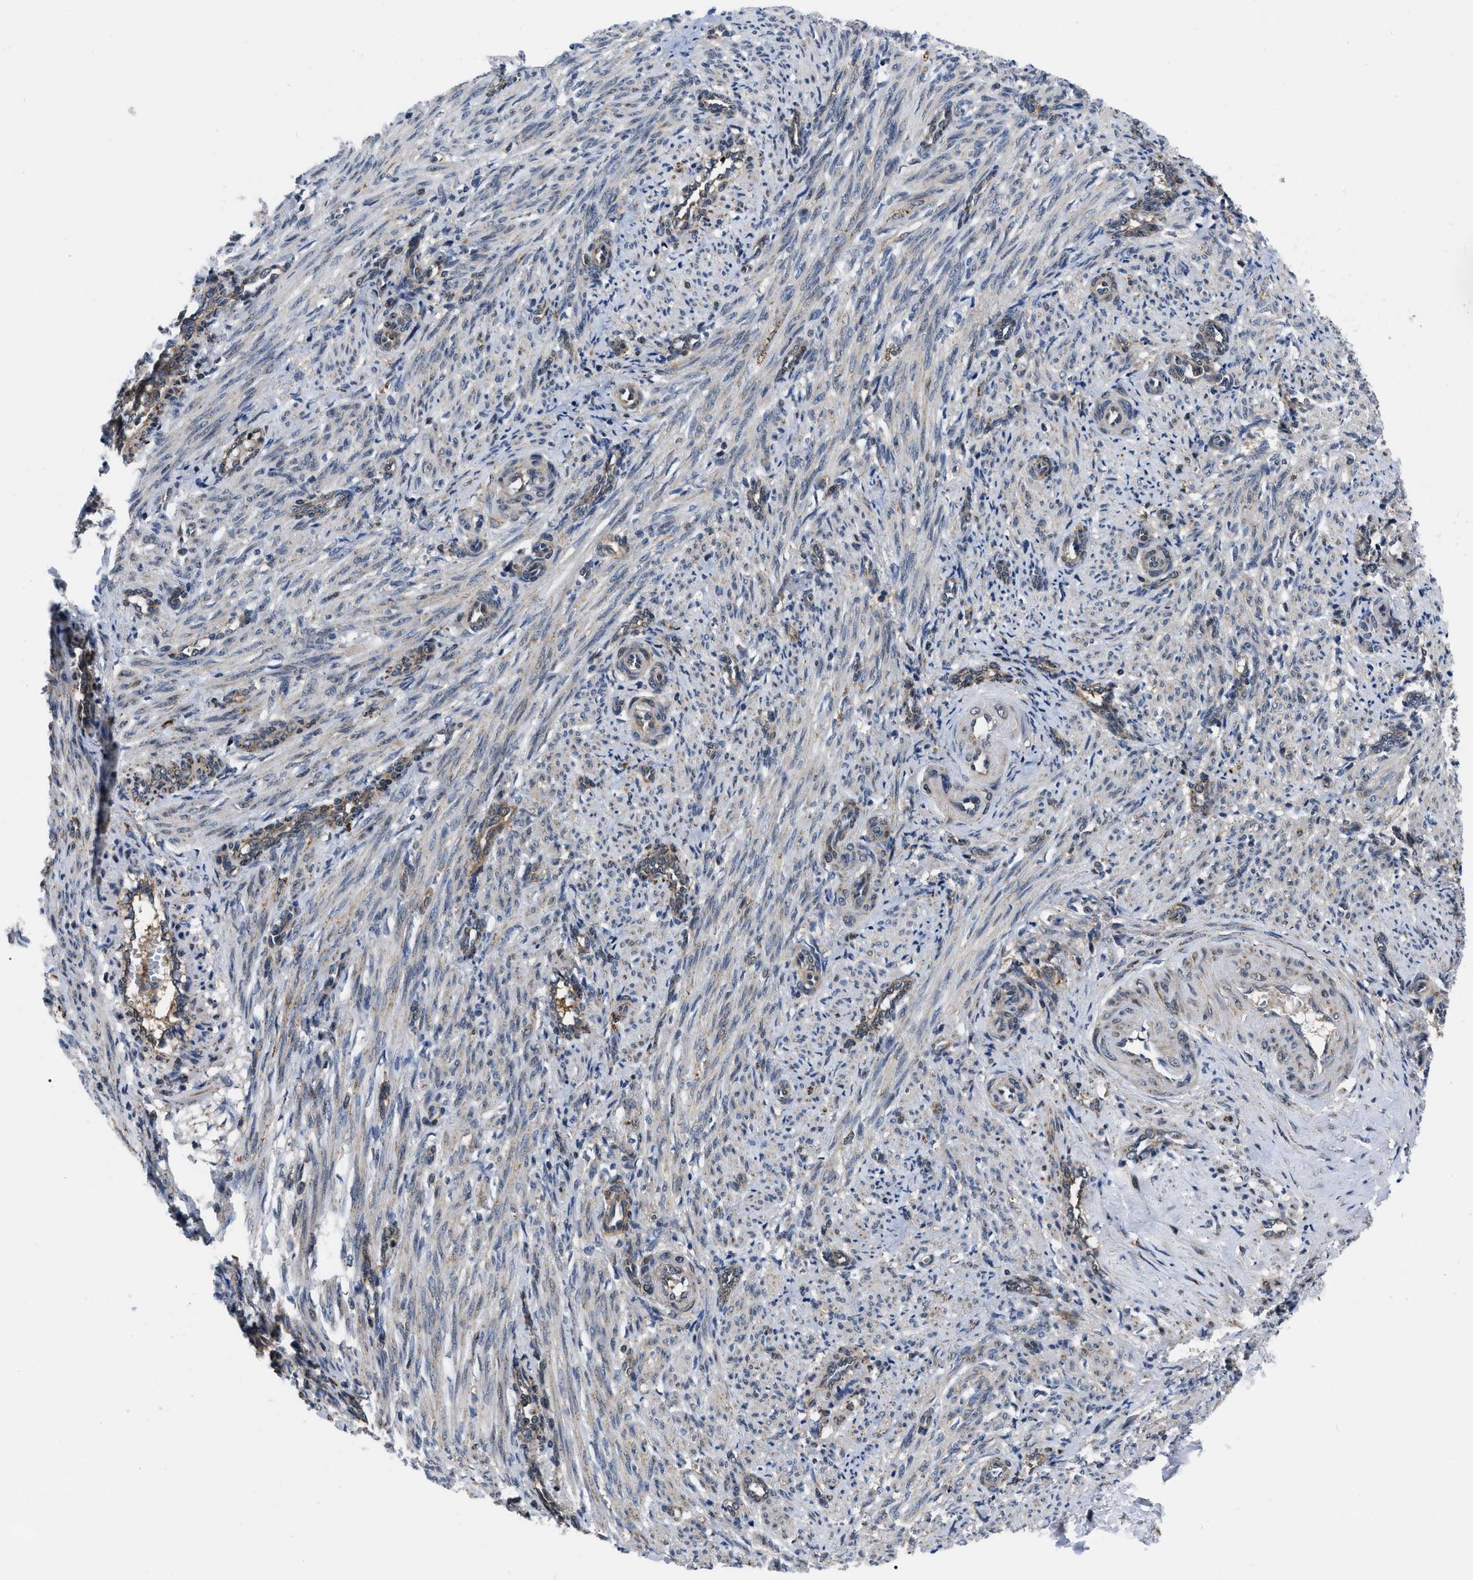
{"staining": {"intensity": "weak", "quantity": "<25%", "location": "cytoplasmic/membranous"}, "tissue": "smooth muscle", "cell_type": "Smooth muscle cells", "image_type": "normal", "snomed": [{"axis": "morphology", "description": "Normal tissue, NOS"}, {"axis": "topography", "description": "Endometrium"}], "caption": "Micrograph shows no significant protein staining in smooth muscle cells of unremarkable smooth muscle.", "gene": "GET4", "patient": {"sex": "female", "age": 33}}